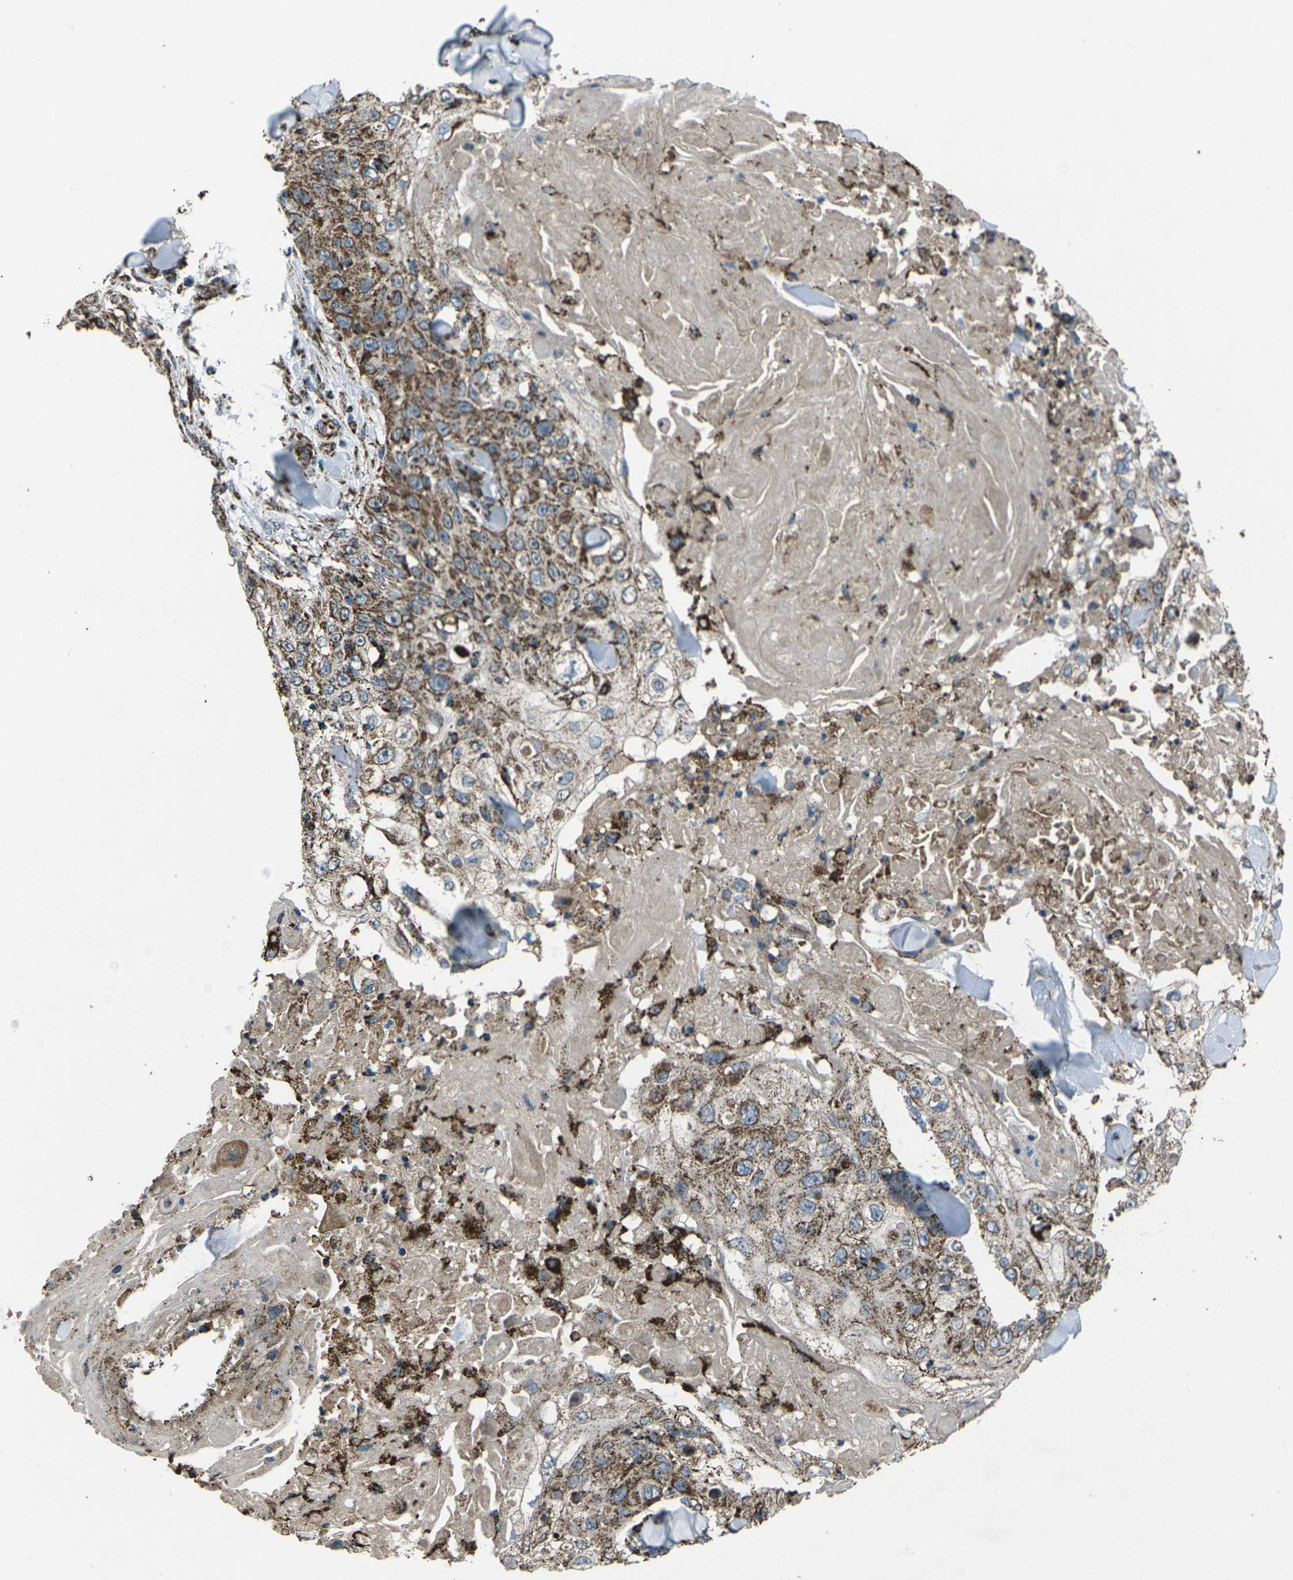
{"staining": {"intensity": "moderate", "quantity": ">75%", "location": "cytoplasmic/membranous"}, "tissue": "skin cancer", "cell_type": "Tumor cells", "image_type": "cancer", "snomed": [{"axis": "morphology", "description": "Squamous cell carcinoma, NOS"}, {"axis": "topography", "description": "Skin"}], "caption": "Skin squamous cell carcinoma stained with a brown dye demonstrates moderate cytoplasmic/membranous positive staining in approximately >75% of tumor cells.", "gene": "KLHL5", "patient": {"sex": "male", "age": 86}}